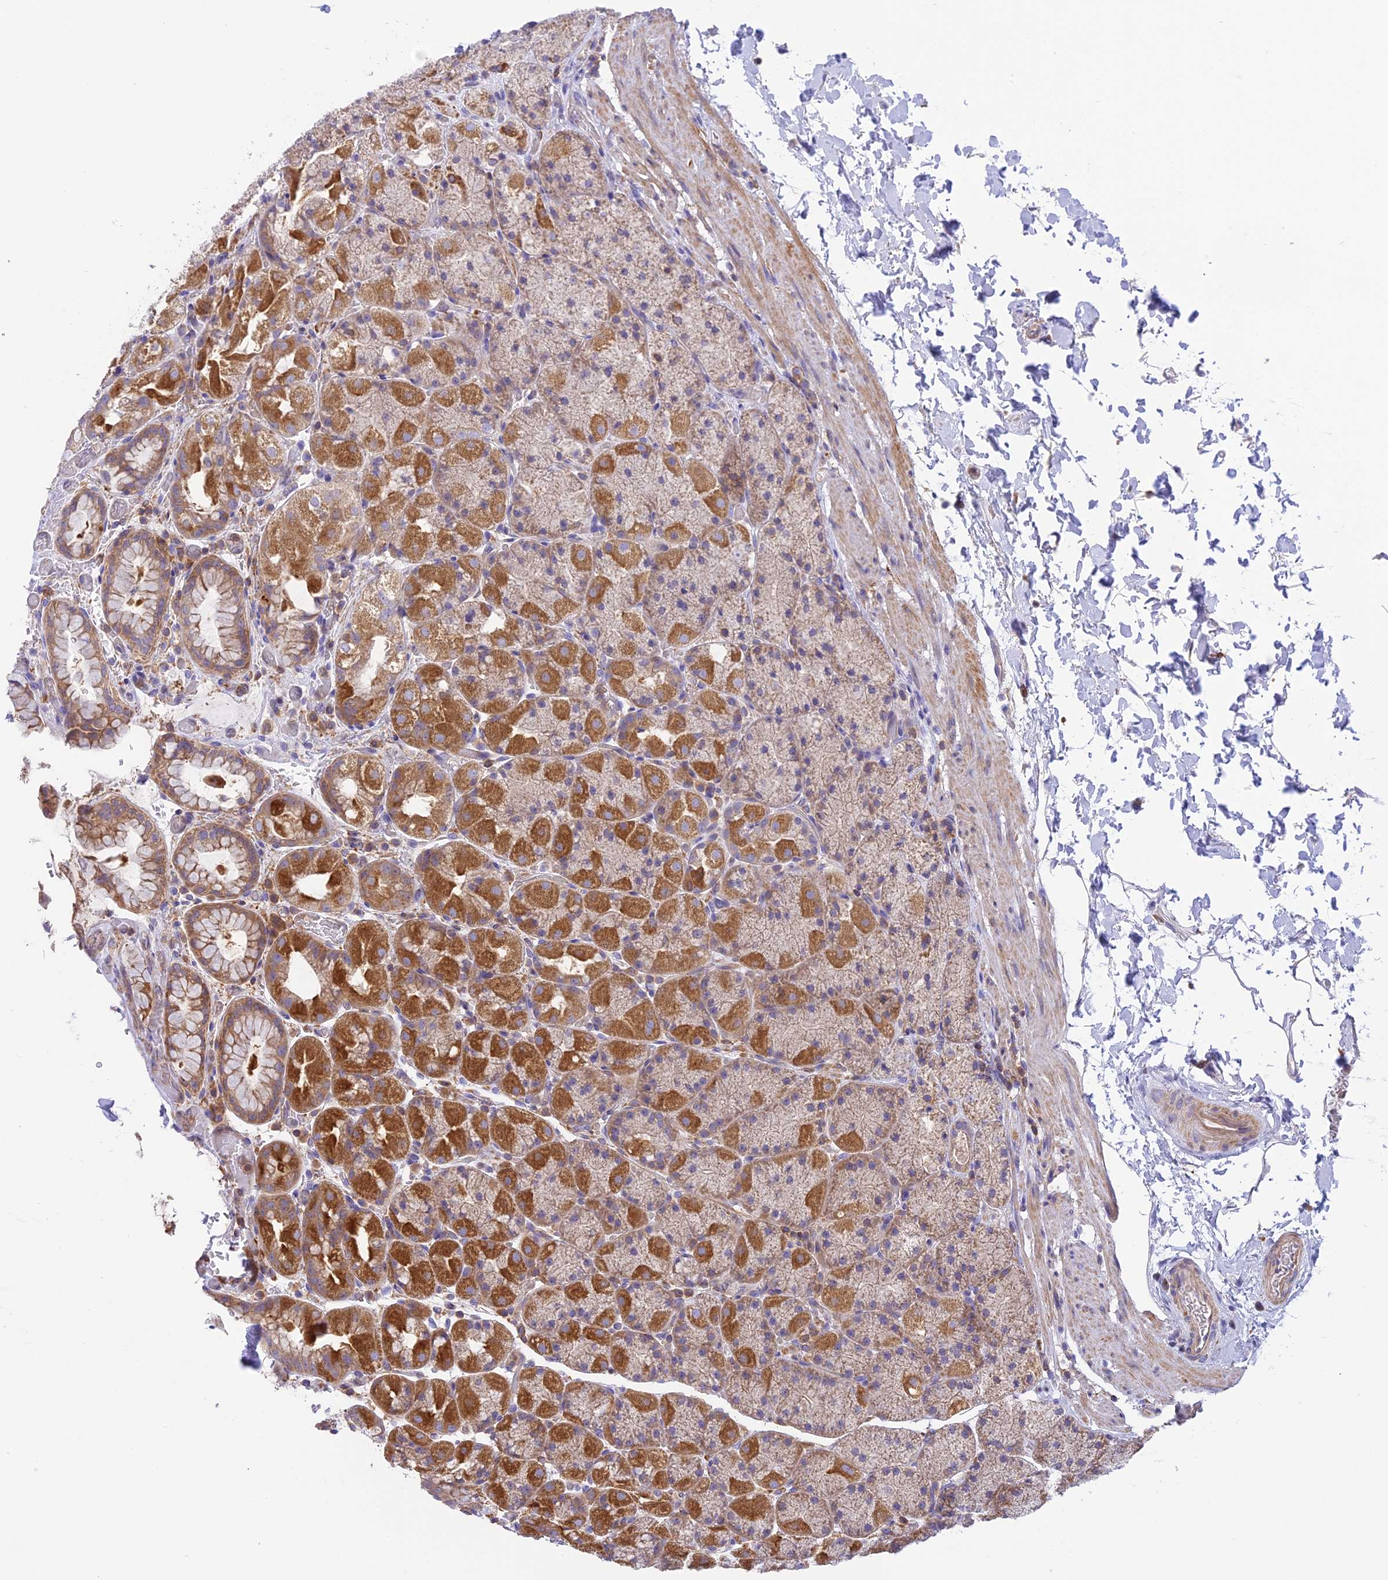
{"staining": {"intensity": "moderate", "quantity": ">75%", "location": "cytoplasmic/membranous"}, "tissue": "stomach", "cell_type": "Glandular cells", "image_type": "normal", "snomed": [{"axis": "morphology", "description": "Normal tissue, NOS"}, {"axis": "topography", "description": "Stomach, upper"}, {"axis": "topography", "description": "Stomach, lower"}], "caption": "A brown stain labels moderate cytoplasmic/membranous staining of a protein in glandular cells of normal human stomach. (Brightfield microscopy of DAB IHC at high magnification).", "gene": "CORO7", "patient": {"sex": "male", "age": 67}}